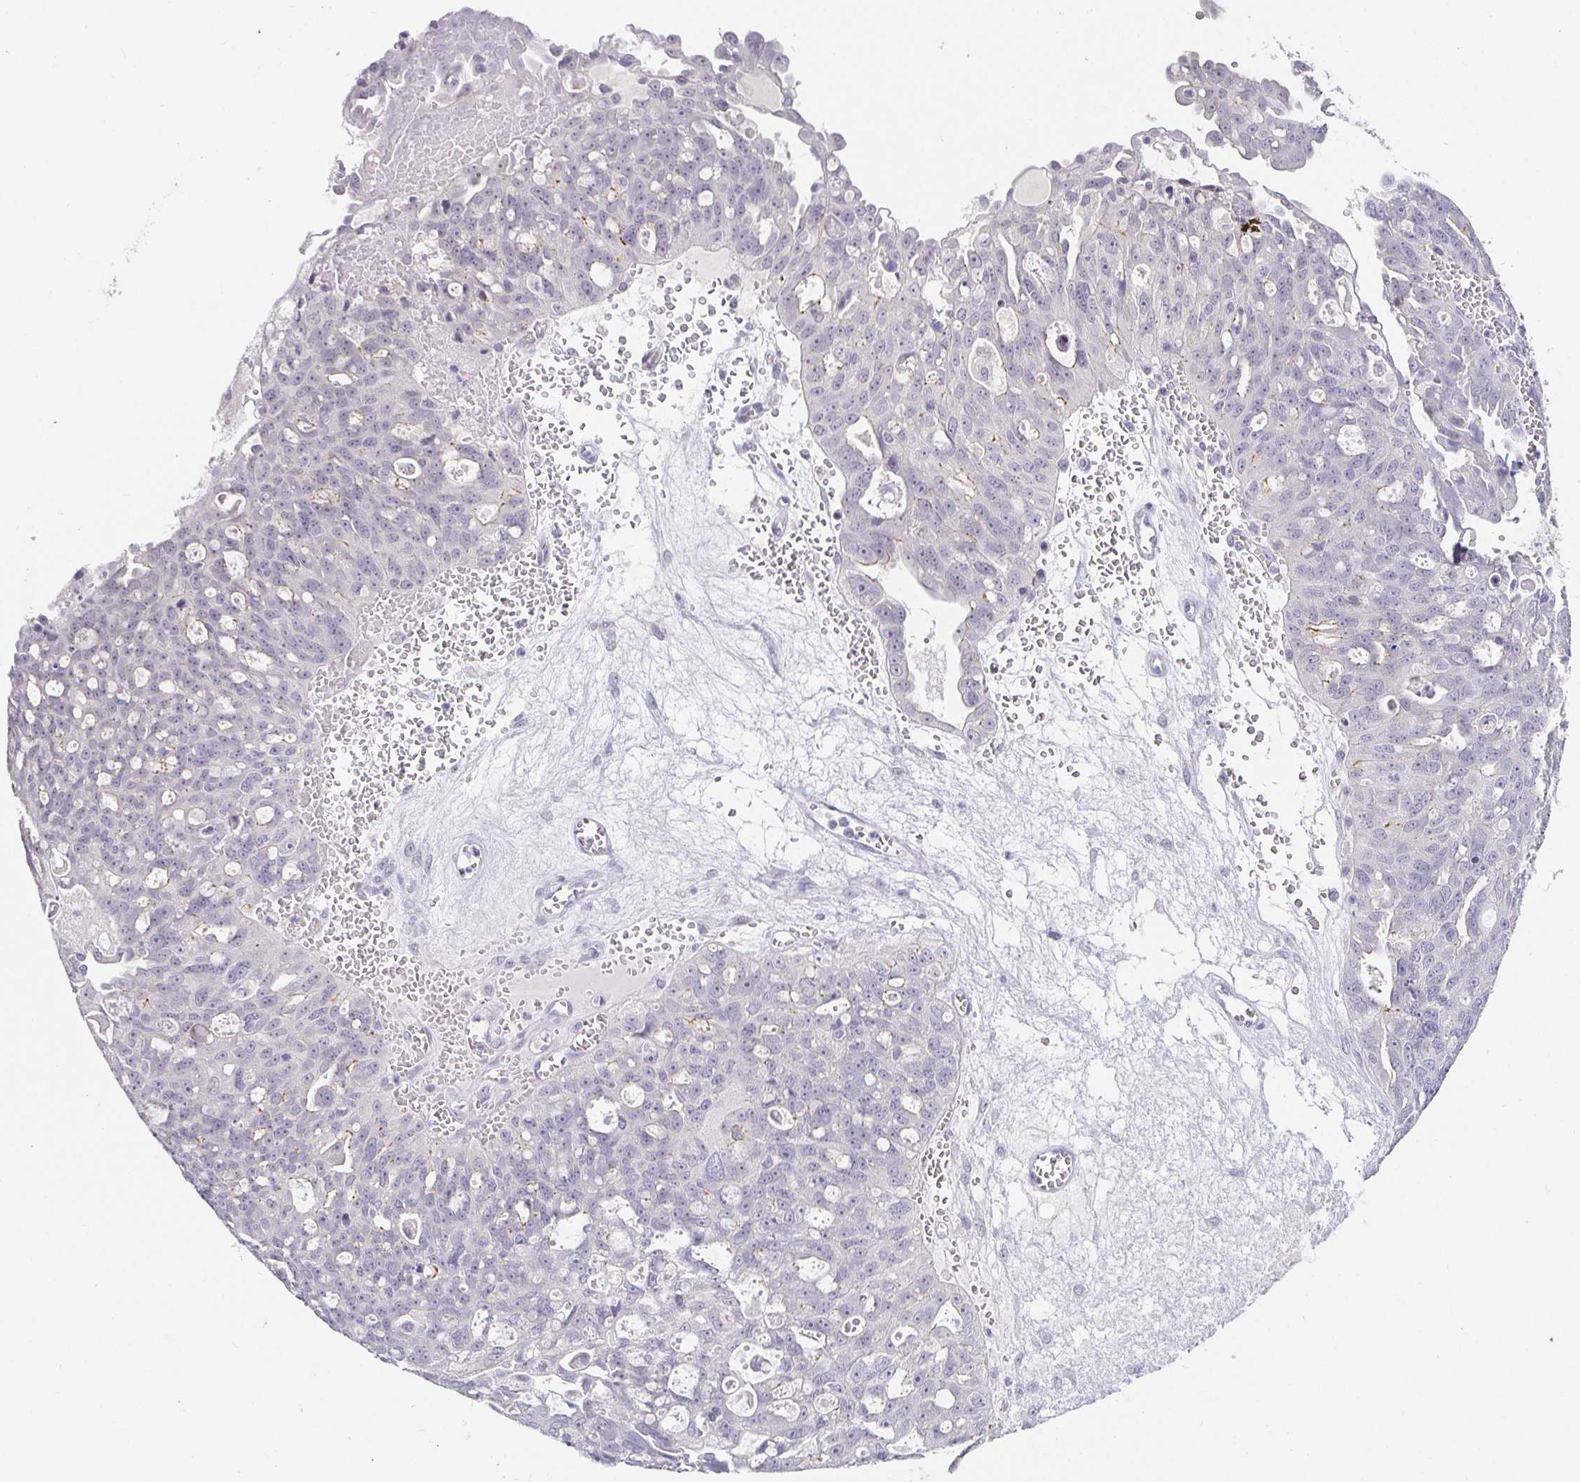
{"staining": {"intensity": "negative", "quantity": "none", "location": "none"}, "tissue": "ovarian cancer", "cell_type": "Tumor cells", "image_type": "cancer", "snomed": [{"axis": "morphology", "description": "Carcinoma, endometroid"}, {"axis": "topography", "description": "Ovary"}], "caption": "The image displays no staining of tumor cells in ovarian cancer (endometroid carcinoma).", "gene": "PDX1", "patient": {"sex": "female", "age": 70}}